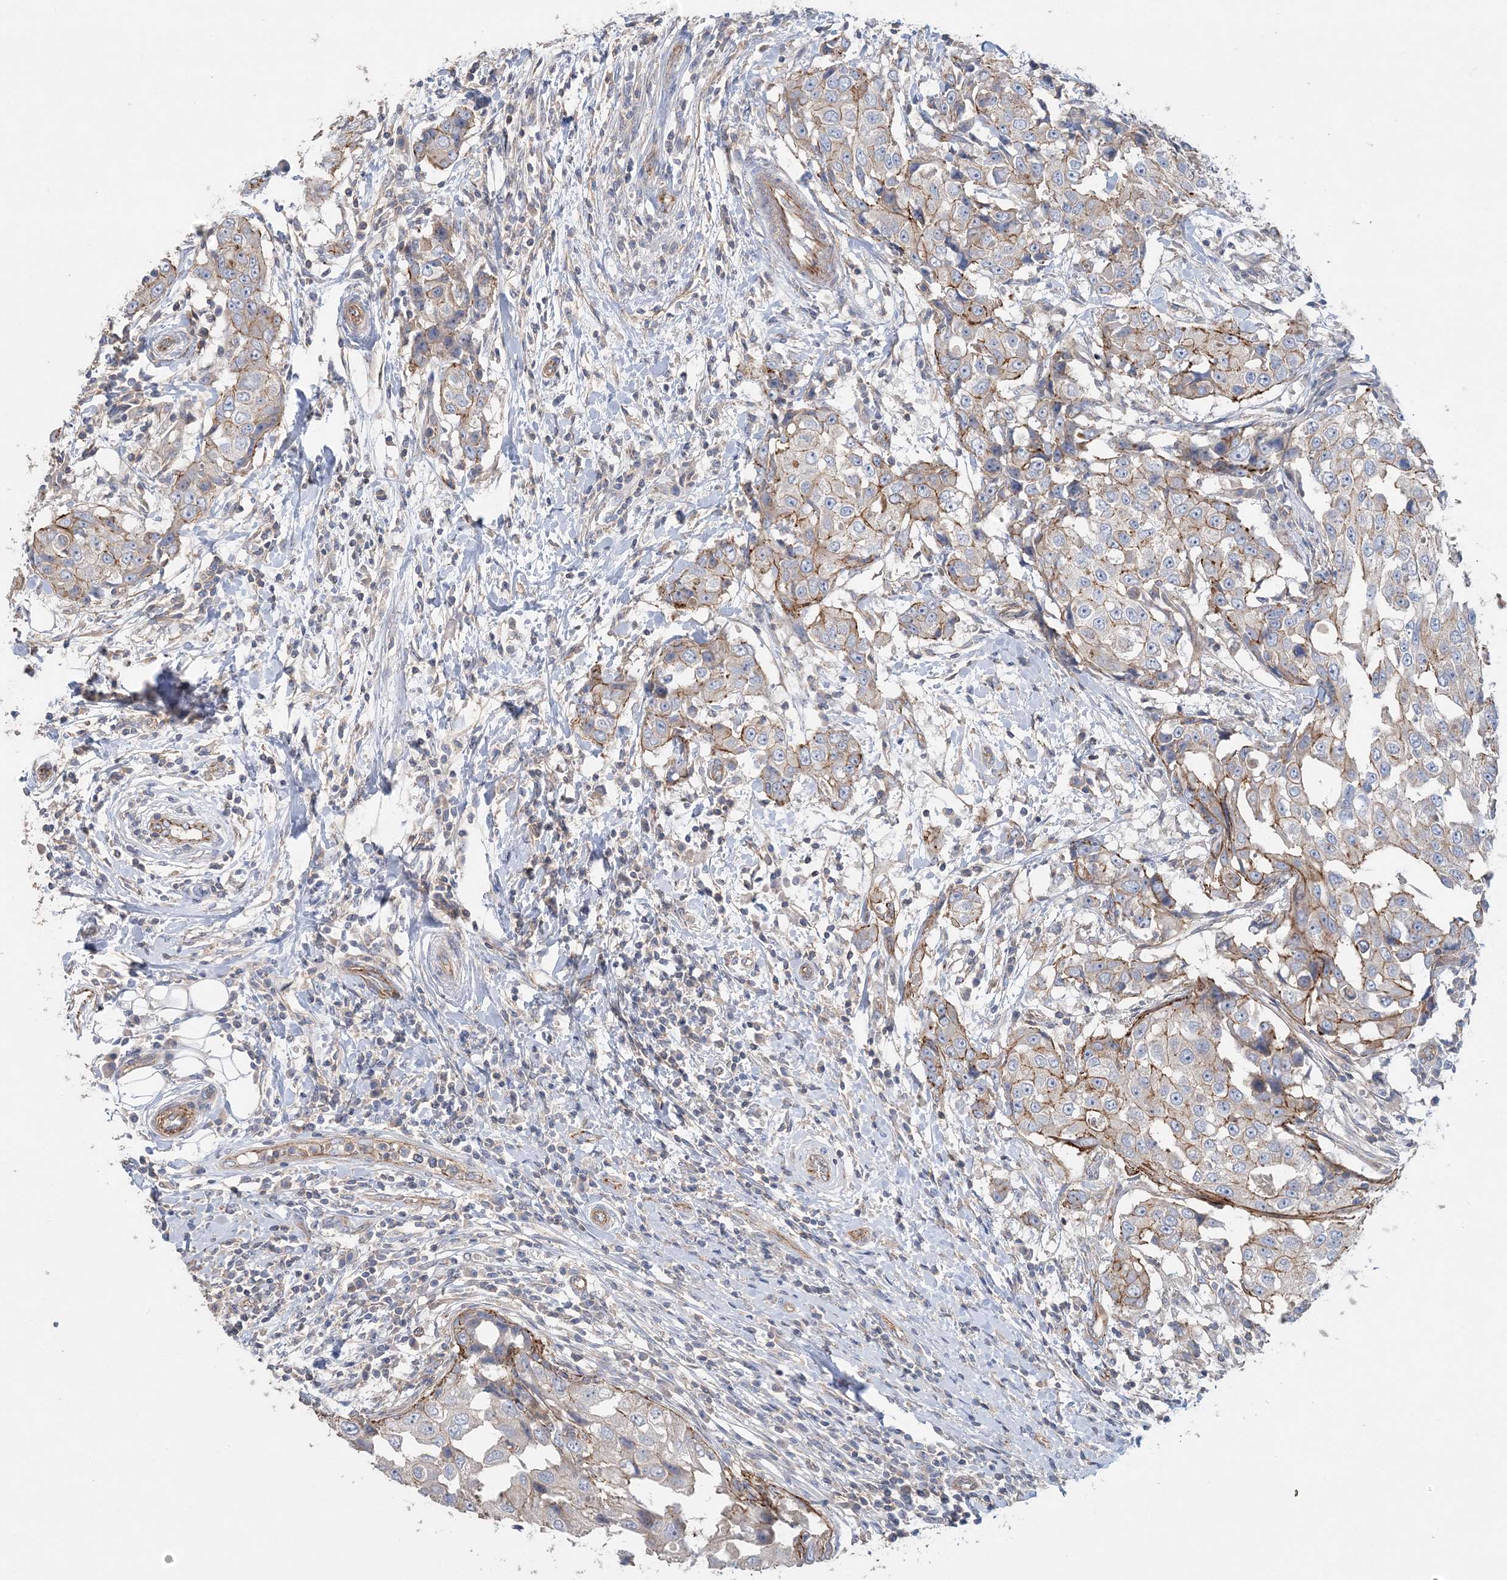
{"staining": {"intensity": "moderate", "quantity": "25%-75%", "location": "cytoplasmic/membranous"}, "tissue": "breast cancer", "cell_type": "Tumor cells", "image_type": "cancer", "snomed": [{"axis": "morphology", "description": "Duct carcinoma"}, {"axis": "topography", "description": "Breast"}], "caption": "Breast cancer (invasive ductal carcinoma) stained with immunohistochemistry demonstrates moderate cytoplasmic/membranous positivity in about 25%-75% of tumor cells.", "gene": "PIGC", "patient": {"sex": "female", "age": 27}}